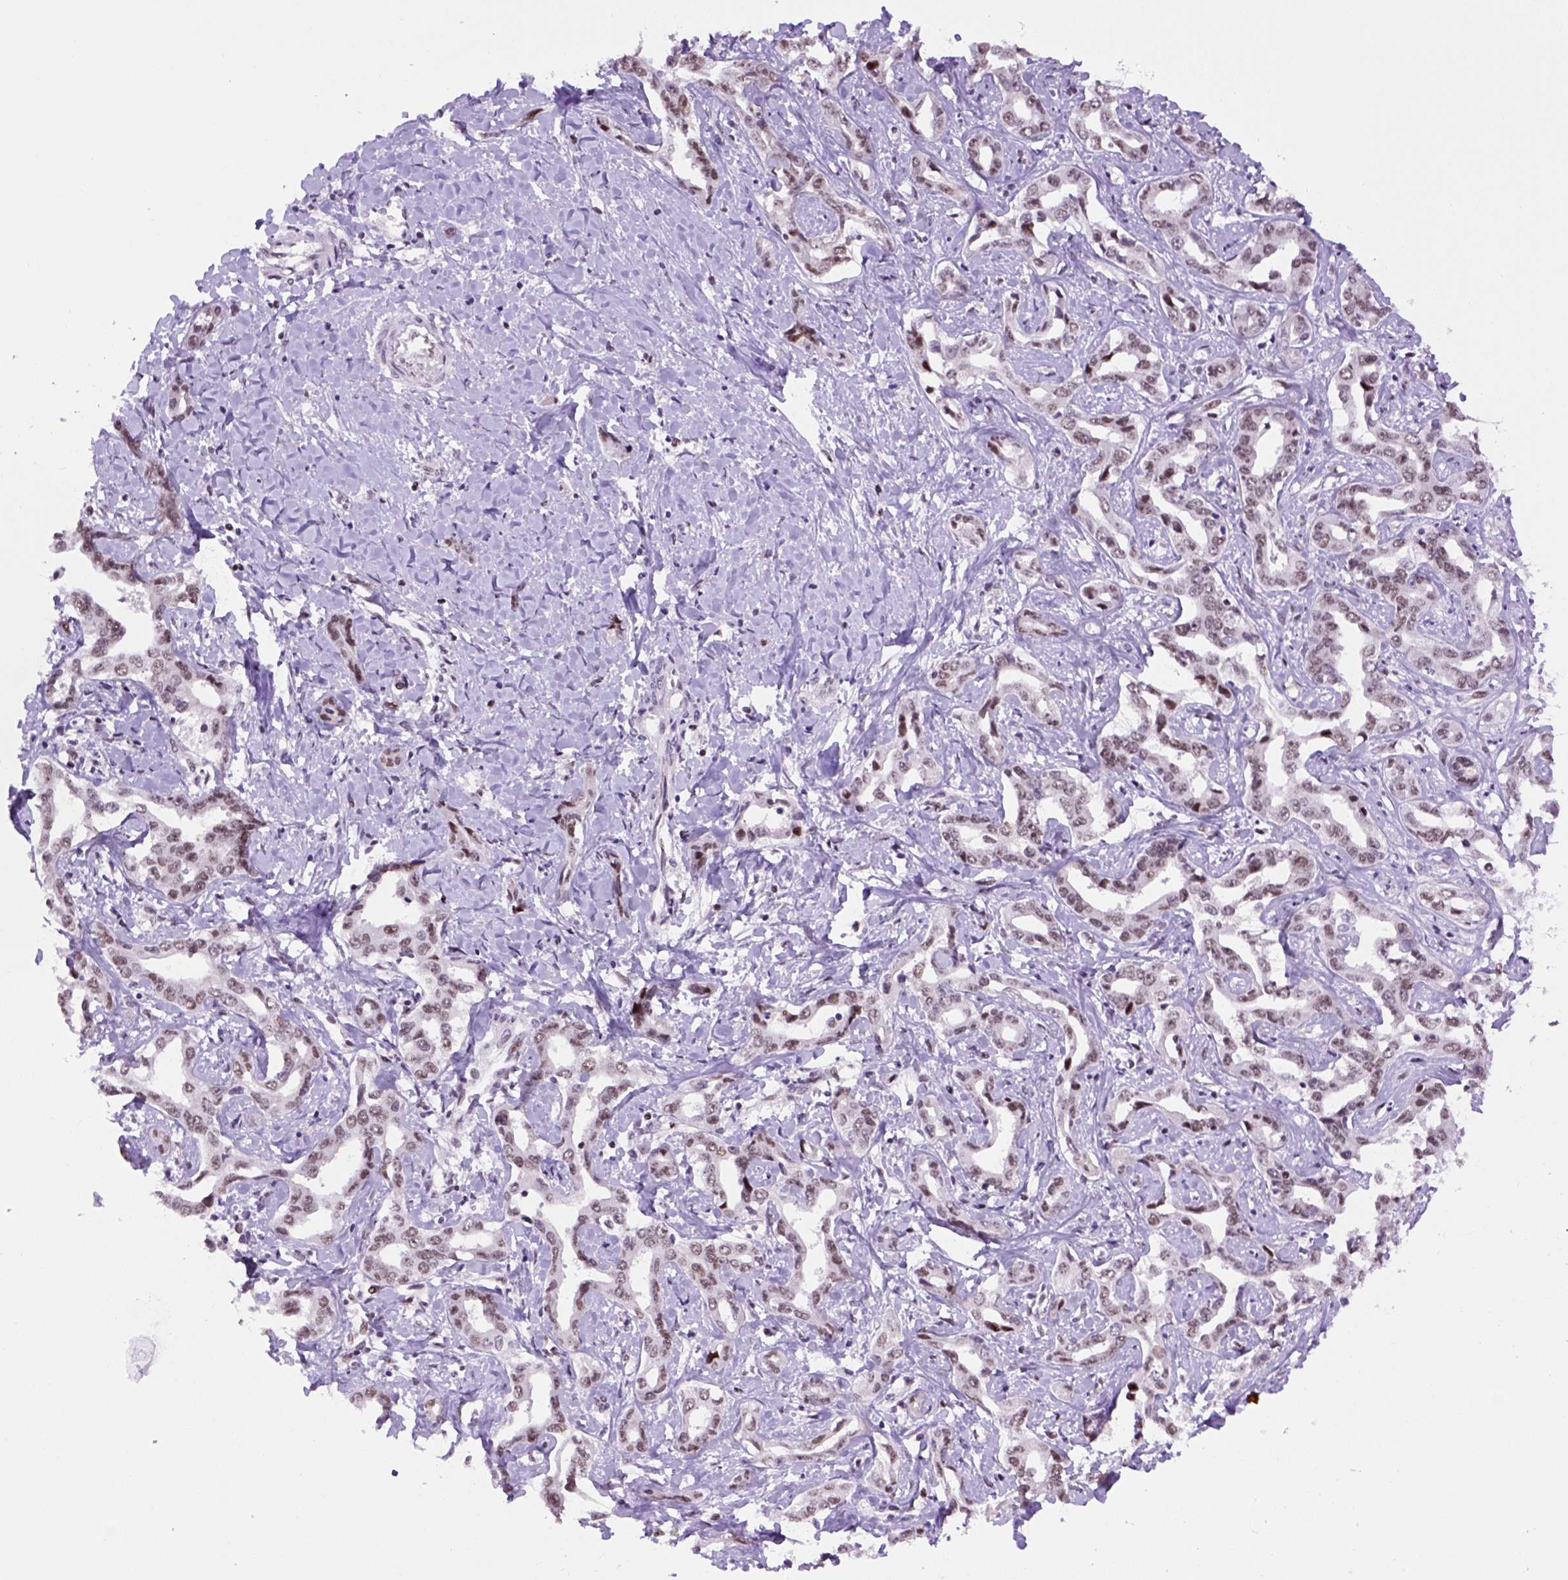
{"staining": {"intensity": "moderate", "quantity": ">75%", "location": "nuclear"}, "tissue": "liver cancer", "cell_type": "Tumor cells", "image_type": "cancer", "snomed": [{"axis": "morphology", "description": "Cholangiocarcinoma"}, {"axis": "topography", "description": "Liver"}], "caption": "IHC photomicrograph of liver cancer stained for a protein (brown), which shows medium levels of moderate nuclear staining in approximately >75% of tumor cells.", "gene": "TBPL1", "patient": {"sex": "male", "age": 59}}